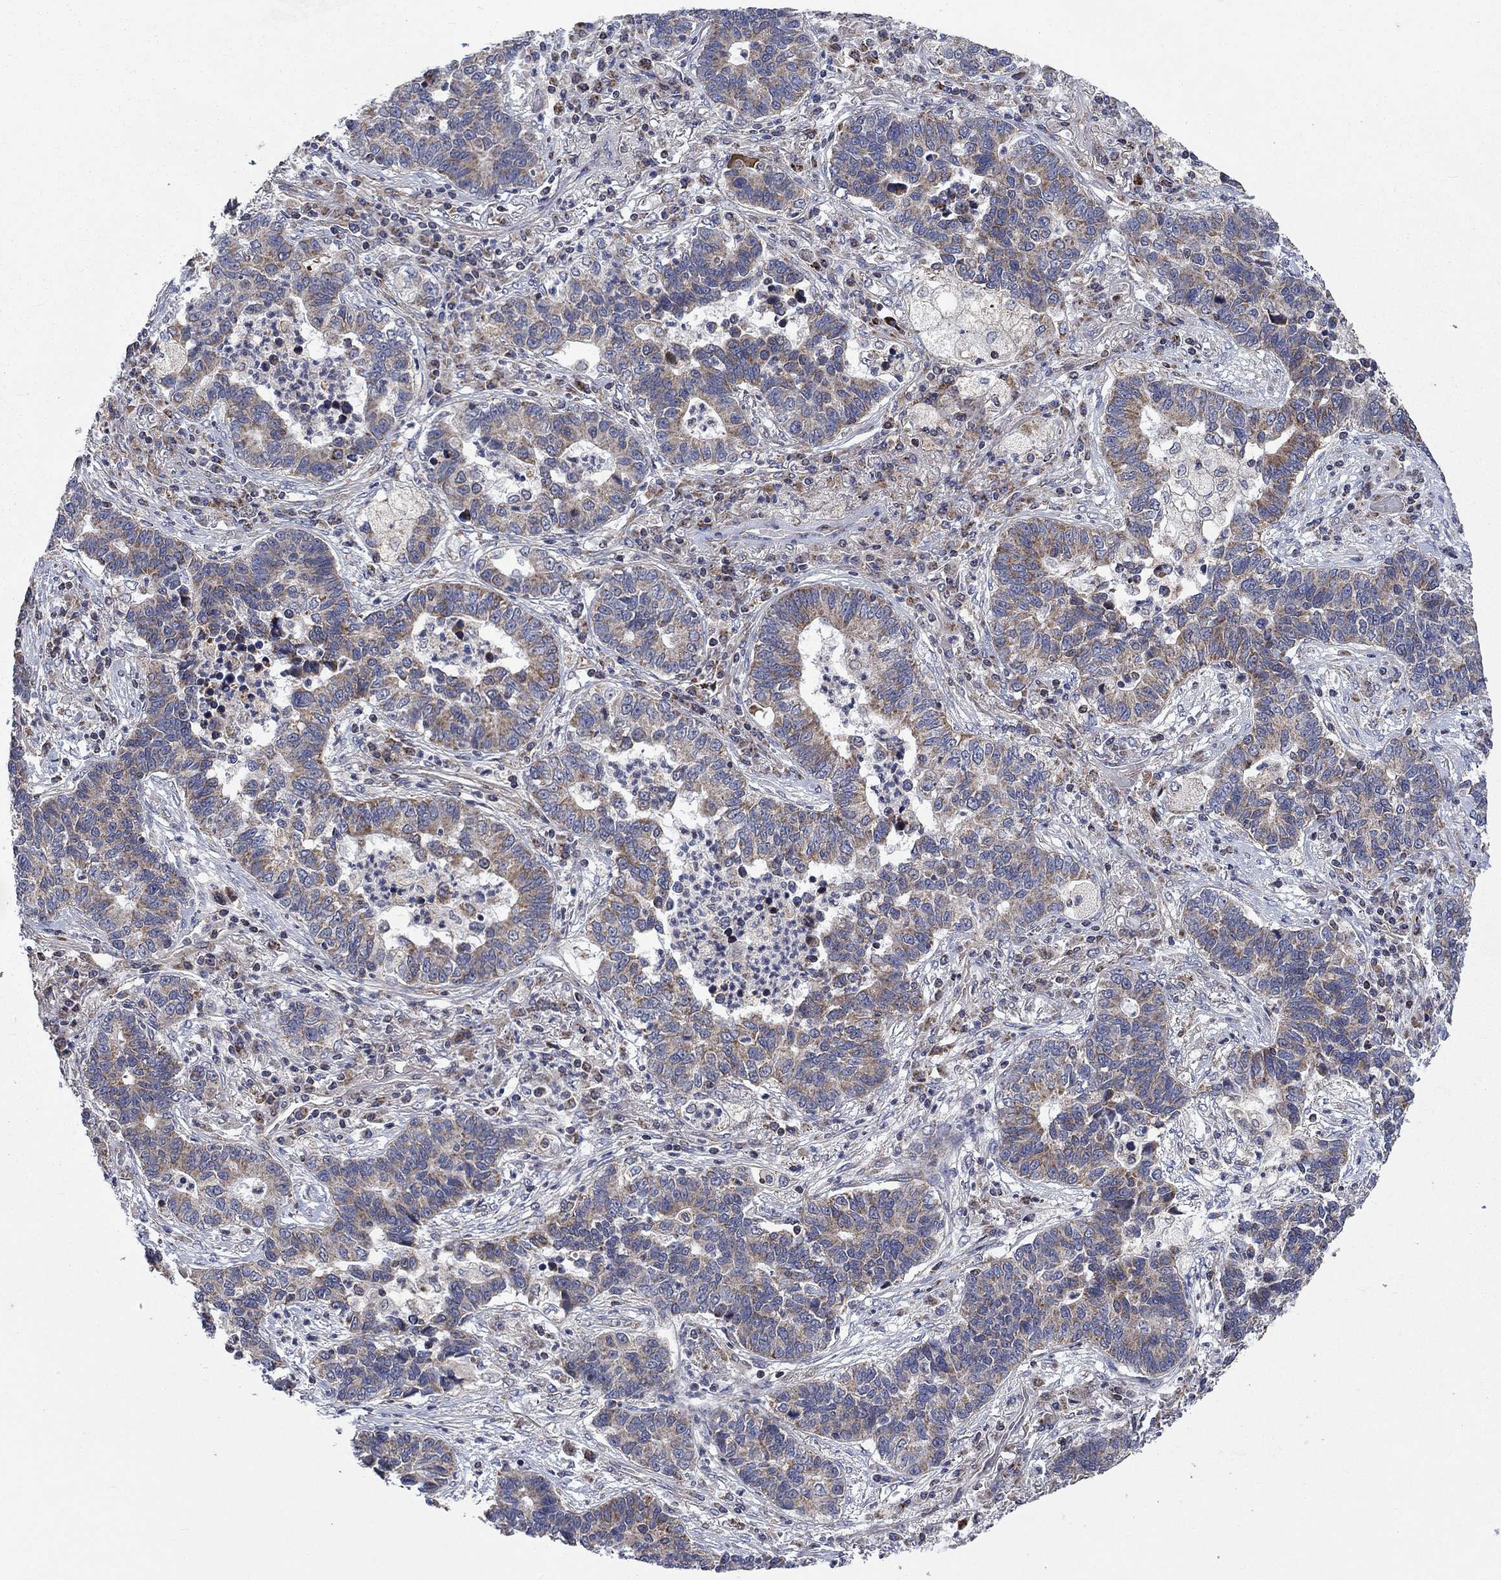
{"staining": {"intensity": "moderate", "quantity": "25%-75%", "location": "cytoplasmic/membranous"}, "tissue": "lung cancer", "cell_type": "Tumor cells", "image_type": "cancer", "snomed": [{"axis": "morphology", "description": "Adenocarcinoma, NOS"}, {"axis": "topography", "description": "Lung"}], "caption": "The immunohistochemical stain shows moderate cytoplasmic/membranous staining in tumor cells of adenocarcinoma (lung) tissue.", "gene": "NDUFC1", "patient": {"sex": "female", "age": 57}}